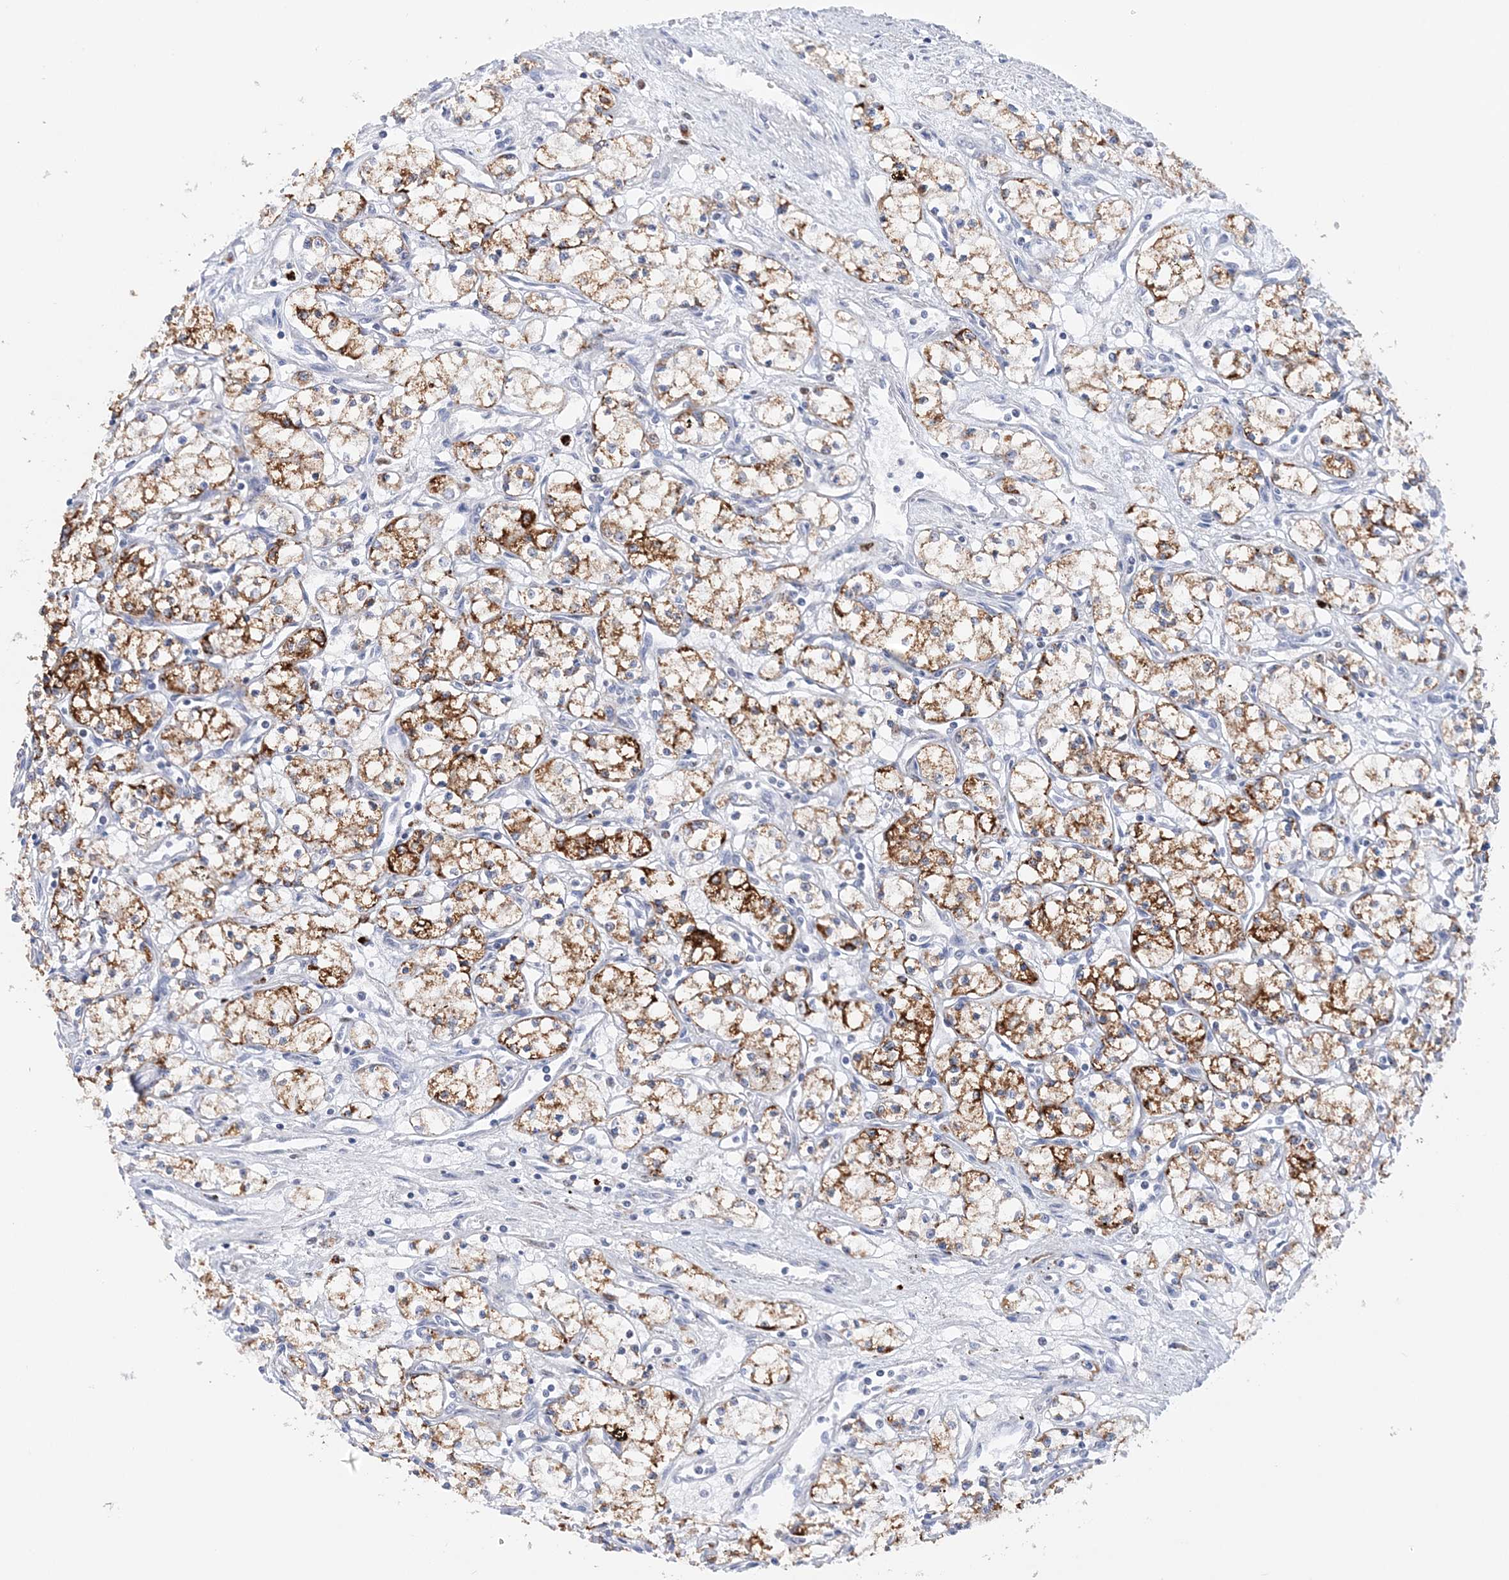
{"staining": {"intensity": "moderate", "quantity": ">75%", "location": "cytoplasmic/membranous"}, "tissue": "renal cancer", "cell_type": "Tumor cells", "image_type": "cancer", "snomed": [{"axis": "morphology", "description": "Adenocarcinoma, NOS"}, {"axis": "topography", "description": "Kidney"}], "caption": "Immunohistochemical staining of renal cancer (adenocarcinoma) reveals medium levels of moderate cytoplasmic/membranous protein positivity in about >75% of tumor cells. The protein of interest is shown in brown color, while the nuclei are stained blue.", "gene": "NIT2", "patient": {"sex": "male", "age": 59}}